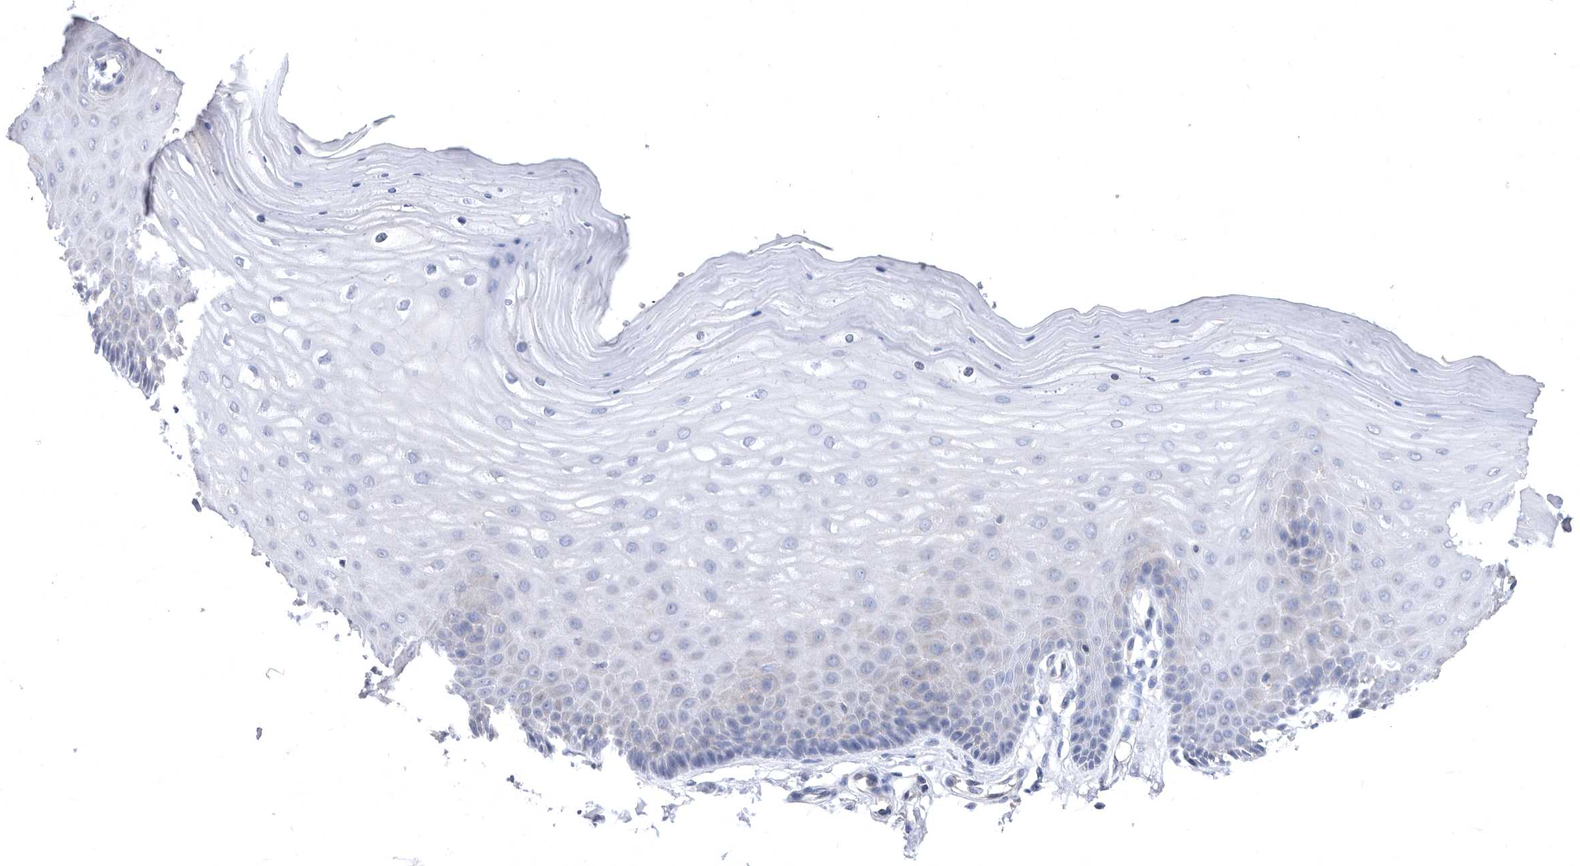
{"staining": {"intensity": "moderate", "quantity": "25%-75%", "location": "cytoplasmic/membranous"}, "tissue": "cervix", "cell_type": "Glandular cells", "image_type": "normal", "snomed": [{"axis": "morphology", "description": "Normal tissue, NOS"}, {"axis": "topography", "description": "Cervix"}], "caption": "Immunohistochemical staining of benign cervix reveals medium levels of moderate cytoplasmic/membranous expression in approximately 25%-75% of glandular cells.", "gene": "CCT4", "patient": {"sex": "female", "age": 55}}